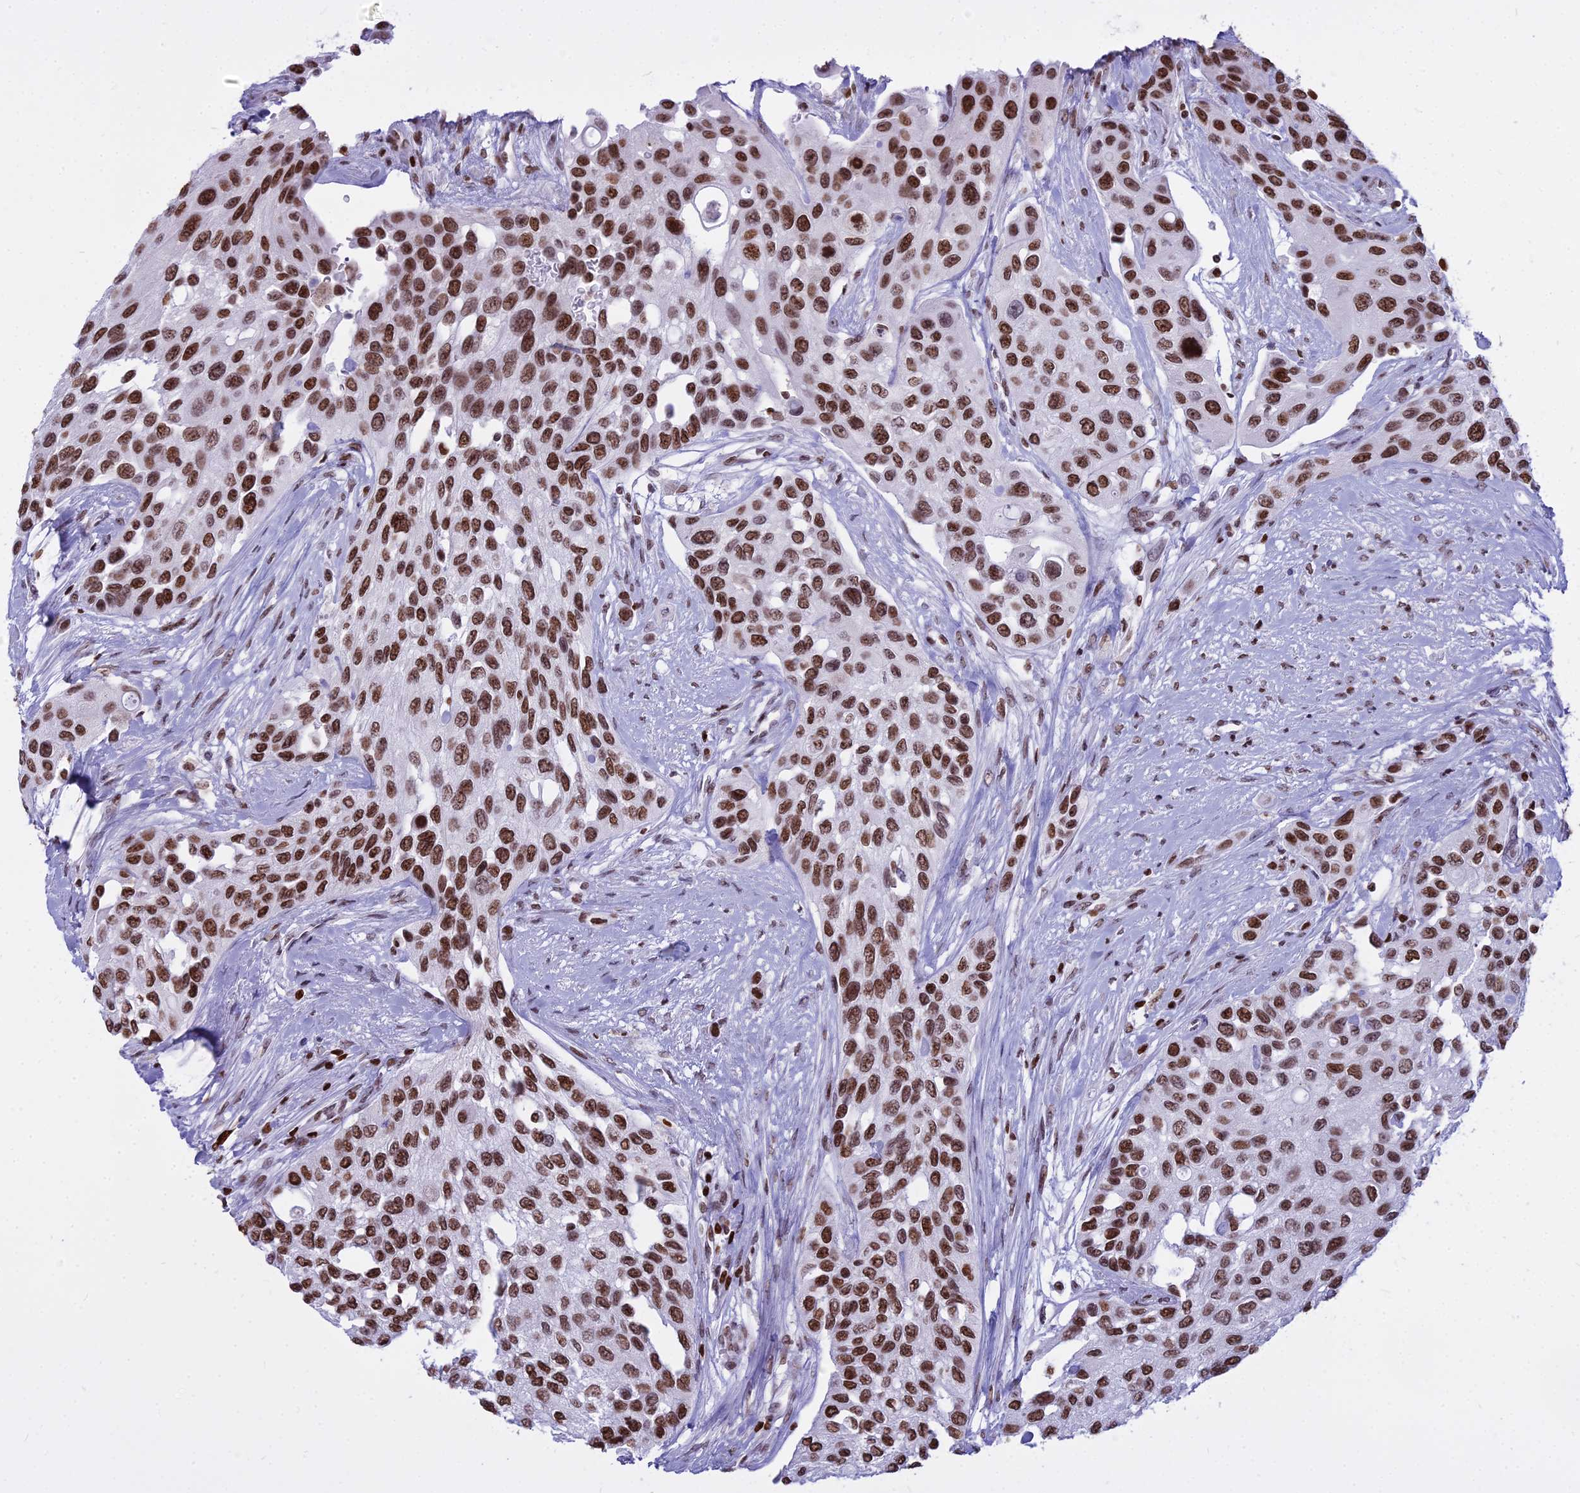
{"staining": {"intensity": "strong", "quantity": ">75%", "location": "nuclear"}, "tissue": "urothelial cancer", "cell_type": "Tumor cells", "image_type": "cancer", "snomed": [{"axis": "morphology", "description": "Normal tissue, NOS"}, {"axis": "morphology", "description": "Urothelial carcinoma, High grade"}, {"axis": "topography", "description": "Vascular tissue"}, {"axis": "topography", "description": "Urinary bladder"}], "caption": "Immunohistochemistry staining of urothelial cancer, which displays high levels of strong nuclear expression in approximately >75% of tumor cells indicating strong nuclear protein staining. The staining was performed using DAB (3,3'-diaminobenzidine) (brown) for protein detection and nuclei were counterstained in hematoxylin (blue).", "gene": "PARP1", "patient": {"sex": "female", "age": 56}}